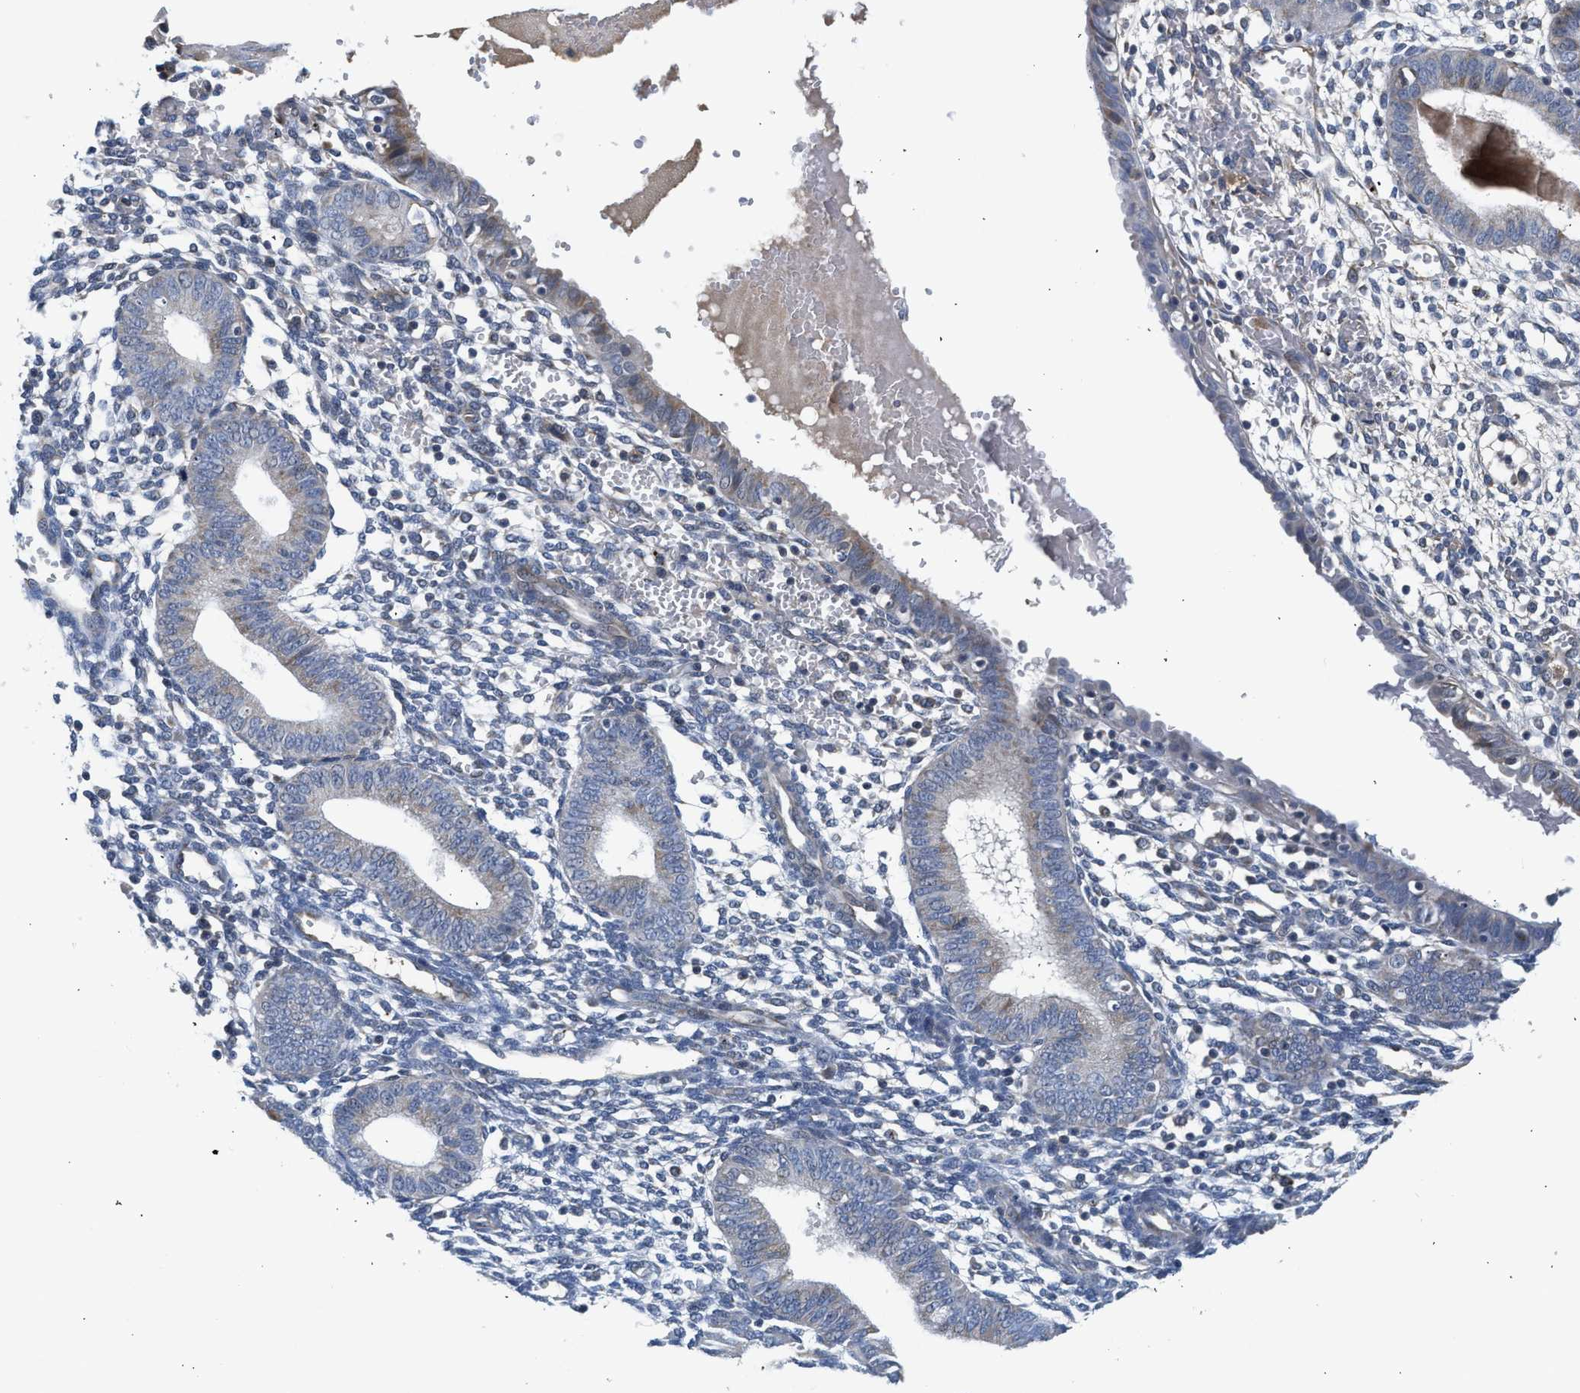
{"staining": {"intensity": "negative", "quantity": "none", "location": "none"}, "tissue": "endometrium", "cell_type": "Cells in endometrial stroma", "image_type": "normal", "snomed": [{"axis": "morphology", "description": "Normal tissue, NOS"}, {"axis": "topography", "description": "Endometrium"}], "caption": "Immunohistochemistry (IHC) photomicrograph of benign human endometrium stained for a protein (brown), which demonstrates no staining in cells in endometrial stroma. The staining is performed using DAB brown chromogen with nuclei counter-stained in using hematoxylin.", "gene": "PIM1", "patient": {"sex": "female", "age": 61}}